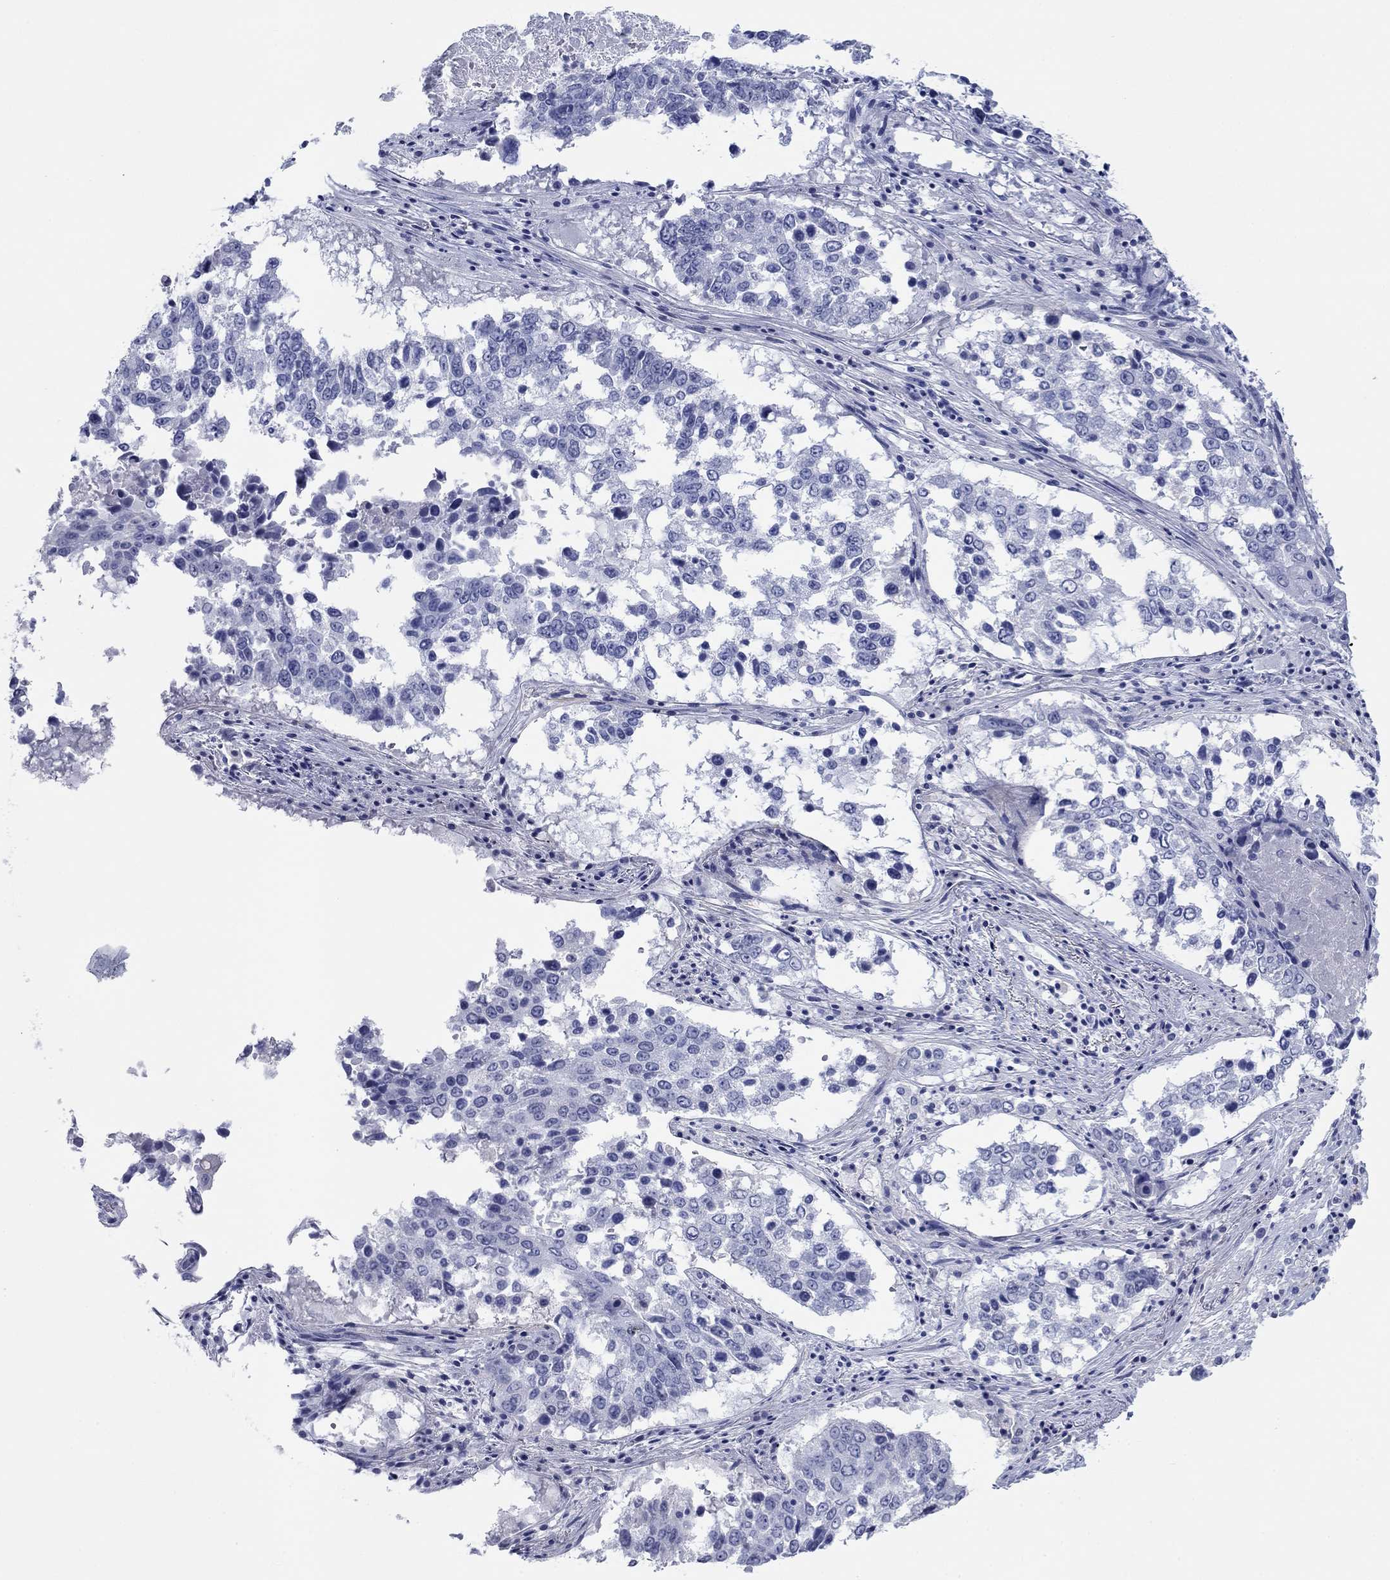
{"staining": {"intensity": "negative", "quantity": "none", "location": "none"}, "tissue": "lung cancer", "cell_type": "Tumor cells", "image_type": "cancer", "snomed": [{"axis": "morphology", "description": "Squamous cell carcinoma, NOS"}, {"axis": "topography", "description": "Lung"}], "caption": "Histopathology image shows no significant protein expression in tumor cells of squamous cell carcinoma (lung).", "gene": "PDYN", "patient": {"sex": "male", "age": 82}}